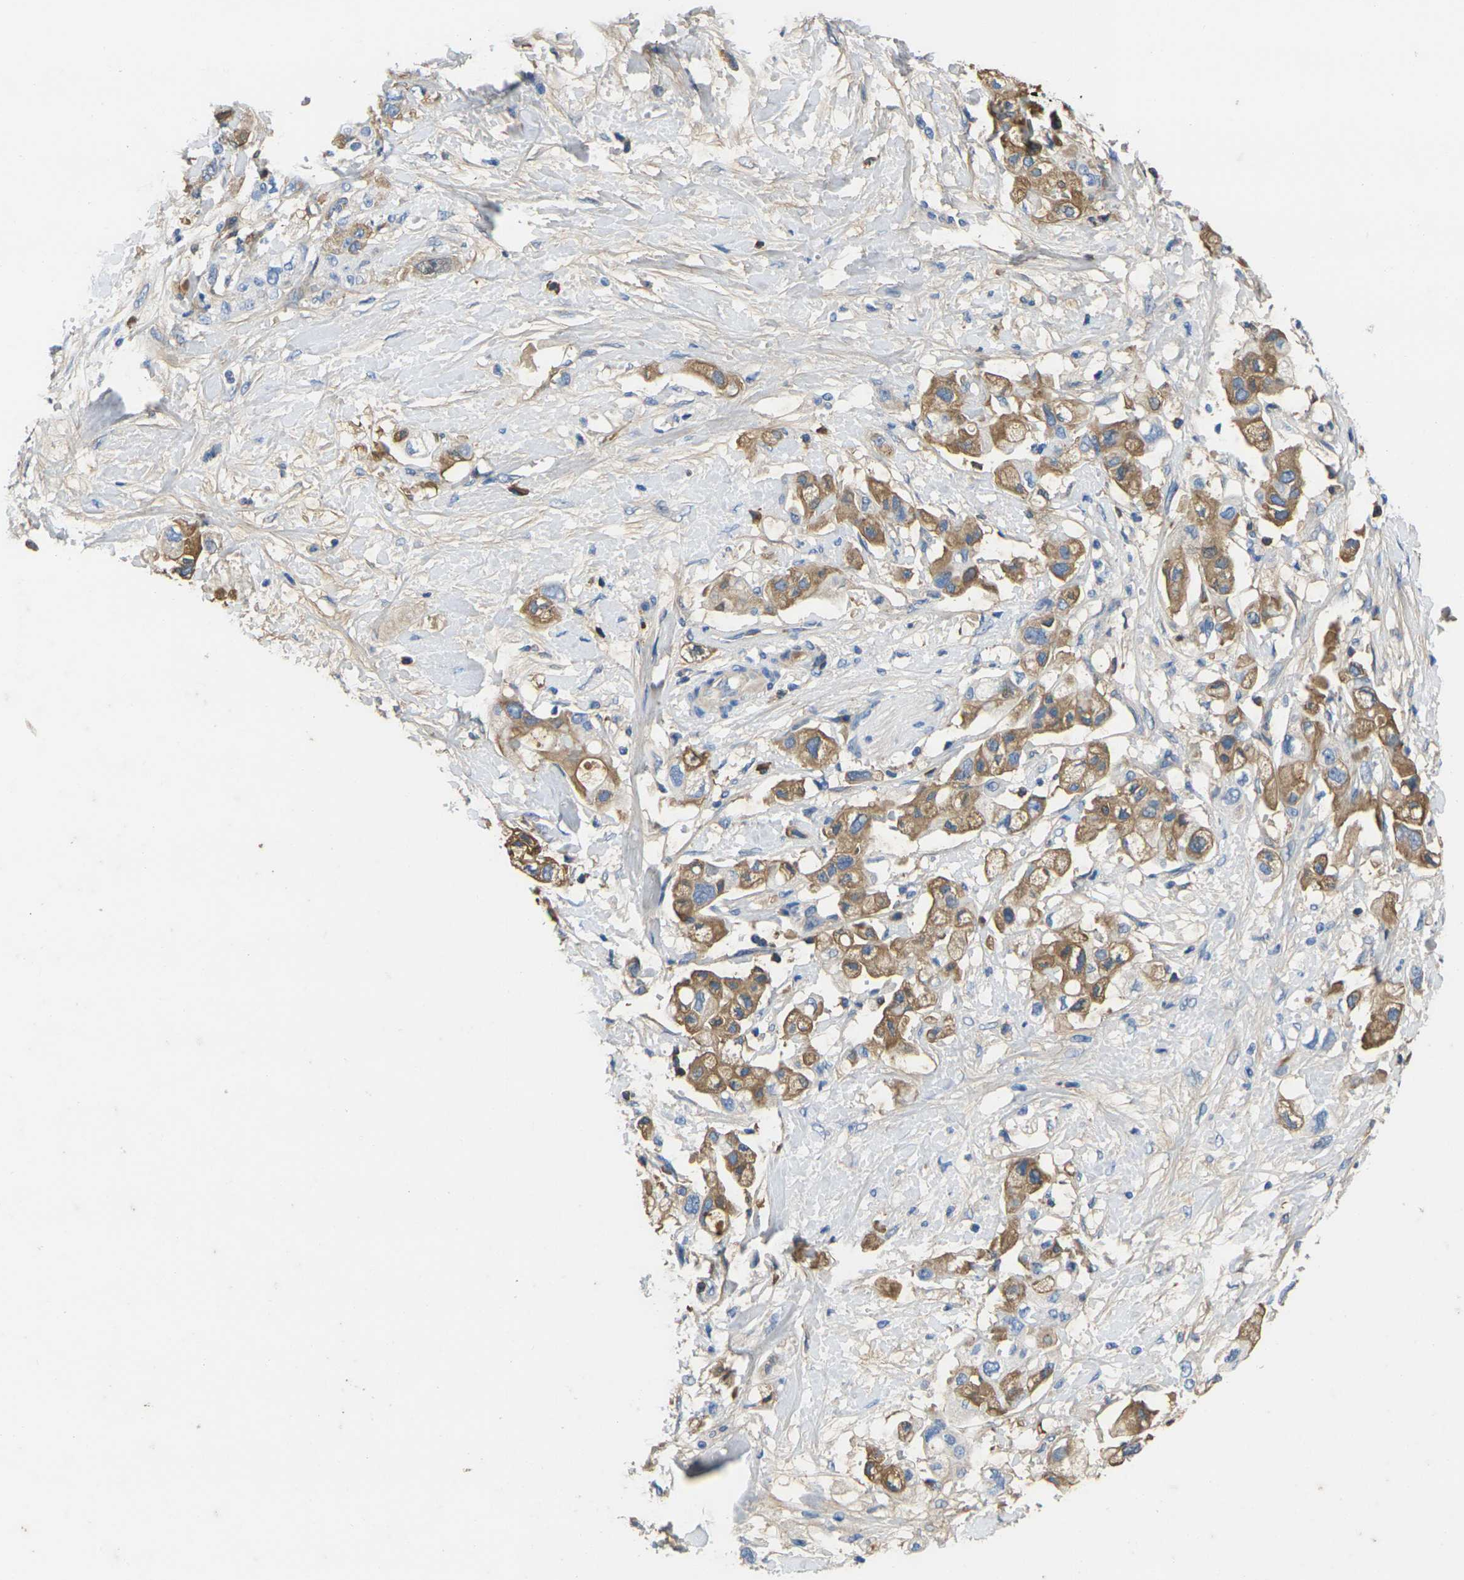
{"staining": {"intensity": "moderate", "quantity": ">75%", "location": "cytoplasmic/membranous"}, "tissue": "pancreatic cancer", "cell_type": "Tumor cells", "image_type": "cancer", "snomed": [{"axis": "morphology", "description": "Adenocarcinoma, NOS"}, {"axis": "topography", "description": "Pancreas"}], "caption": "A photomicrograph showing moderate cytoplasmic/membranous staining in approximately >75% of tumor cells in adenocarcinoma (pancreatic), as visualized by brown immunohistochemical staining.", "gene": "GREM2", "patient": {"sex": "female", "age": 56}}